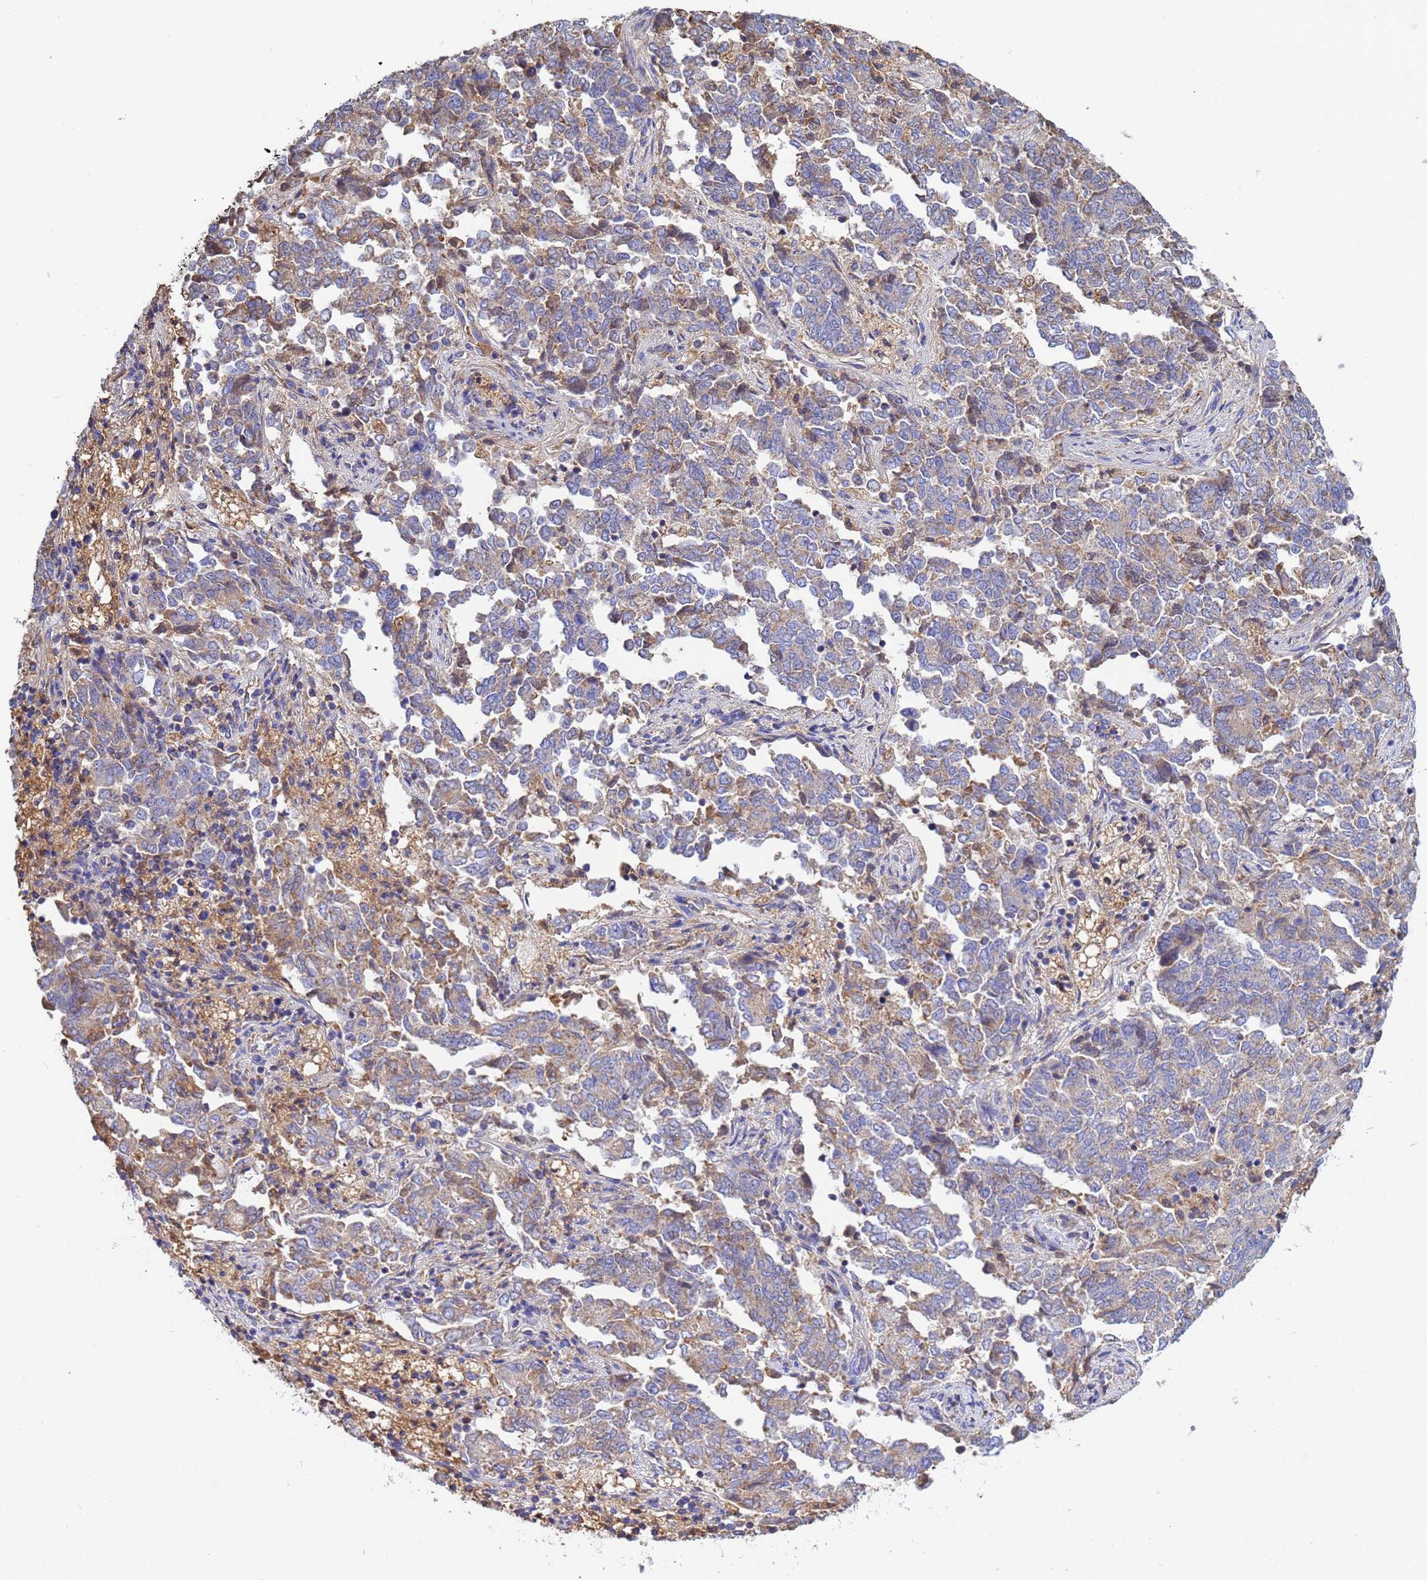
{"staining": {"intensity": "weak", "quantity": "<25%", "location": "cytoplasmic/membranous"}, "tissue": "endometrial cancer", "cell_type": "Tumor cells", "image_type": "cancer", "snomed": [{"axis": "morphology", "description": "Adenocarcinoma, NOS"}, {"axis": "topography", "description": "Endometrium"}], "caption": "Tumor cells show no significant expression in endometrial adenocarcinoma.", "gene": "GLUD1", "patient": {"sex": "female", "age": 80}}